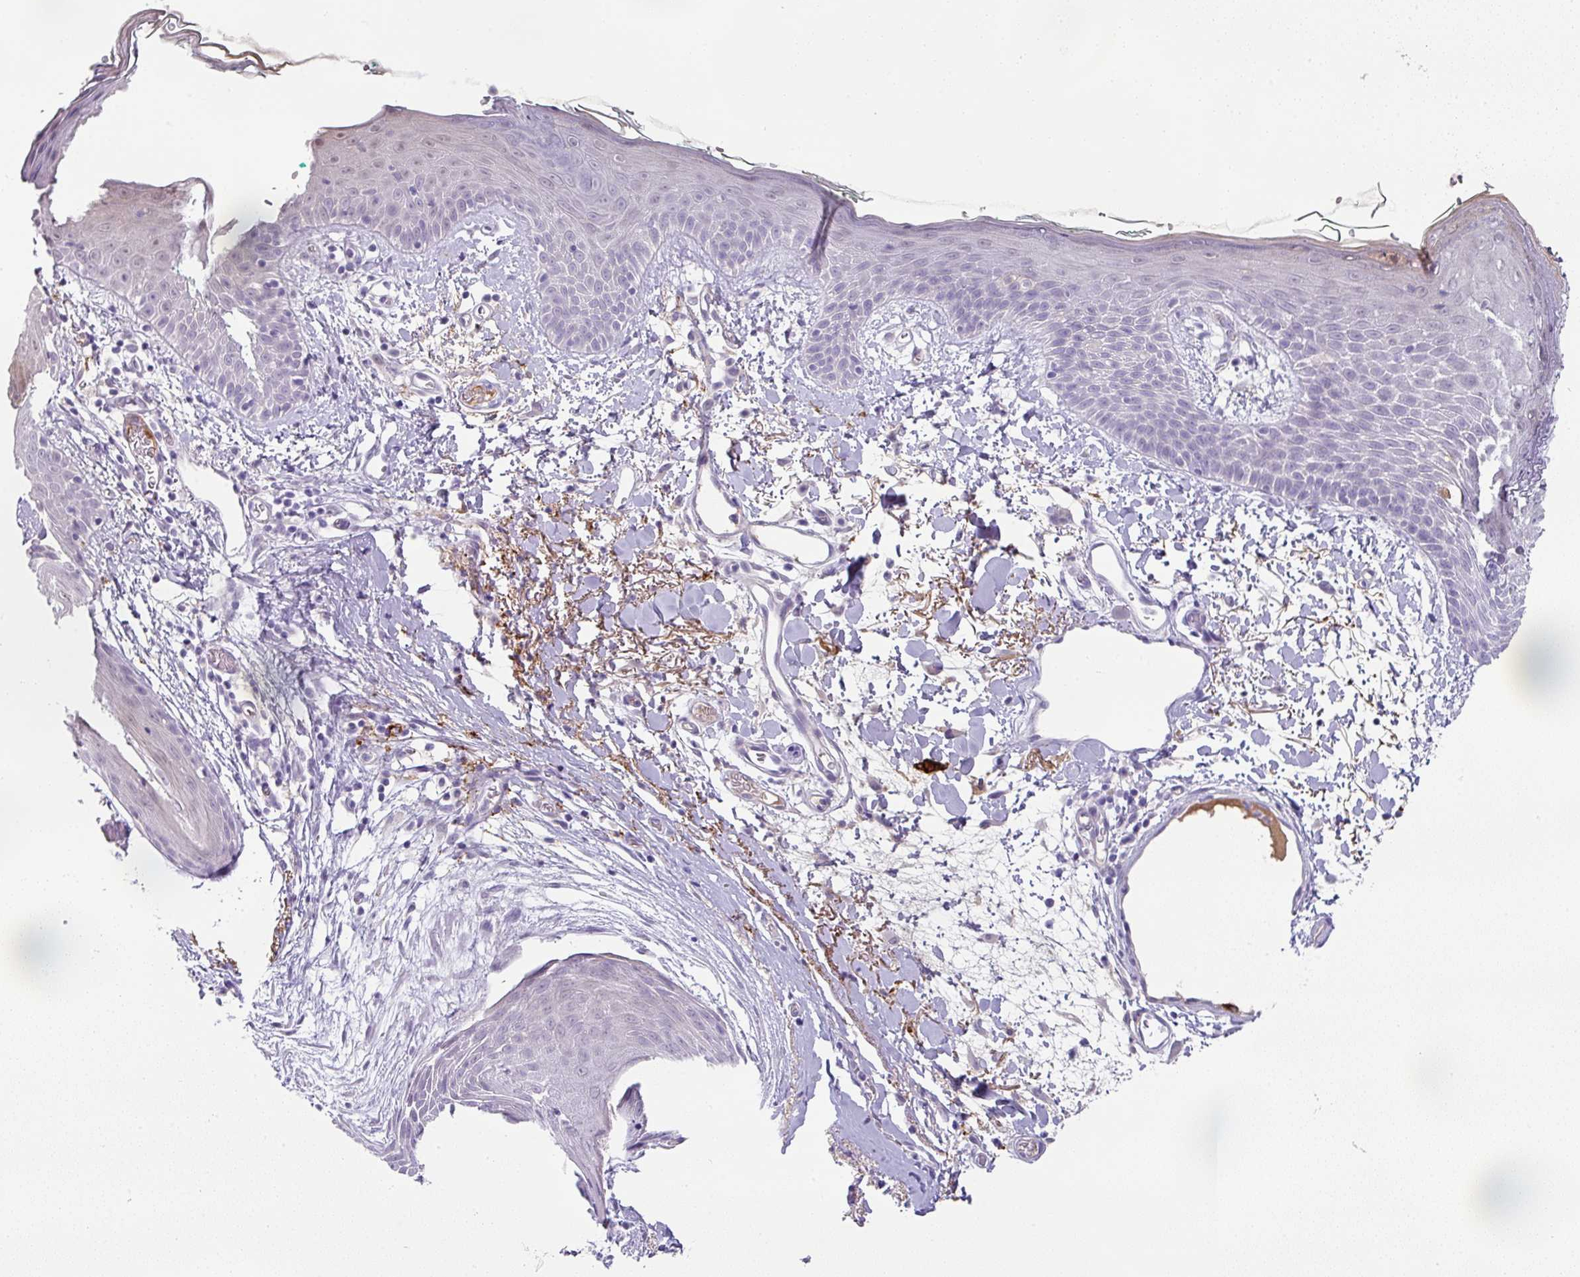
{"staining": {"intensity": "negative", "quantity": "none", "location": "none"}, "tissue": "skin", "cell_type": "Fibroblasts", "image_type": "normal", "snomed": [{"axis": "morphology", "description": "Normal tissue, NOS"}, {"axis": "topography", "description": "Skin"}], "caption": "DAB immunohistochemical staining of unremarkable skin demonstrates no significant staining in fibroblasts.", "gene": "FGF17", "patient": {"sex": "male", "age": 79}}